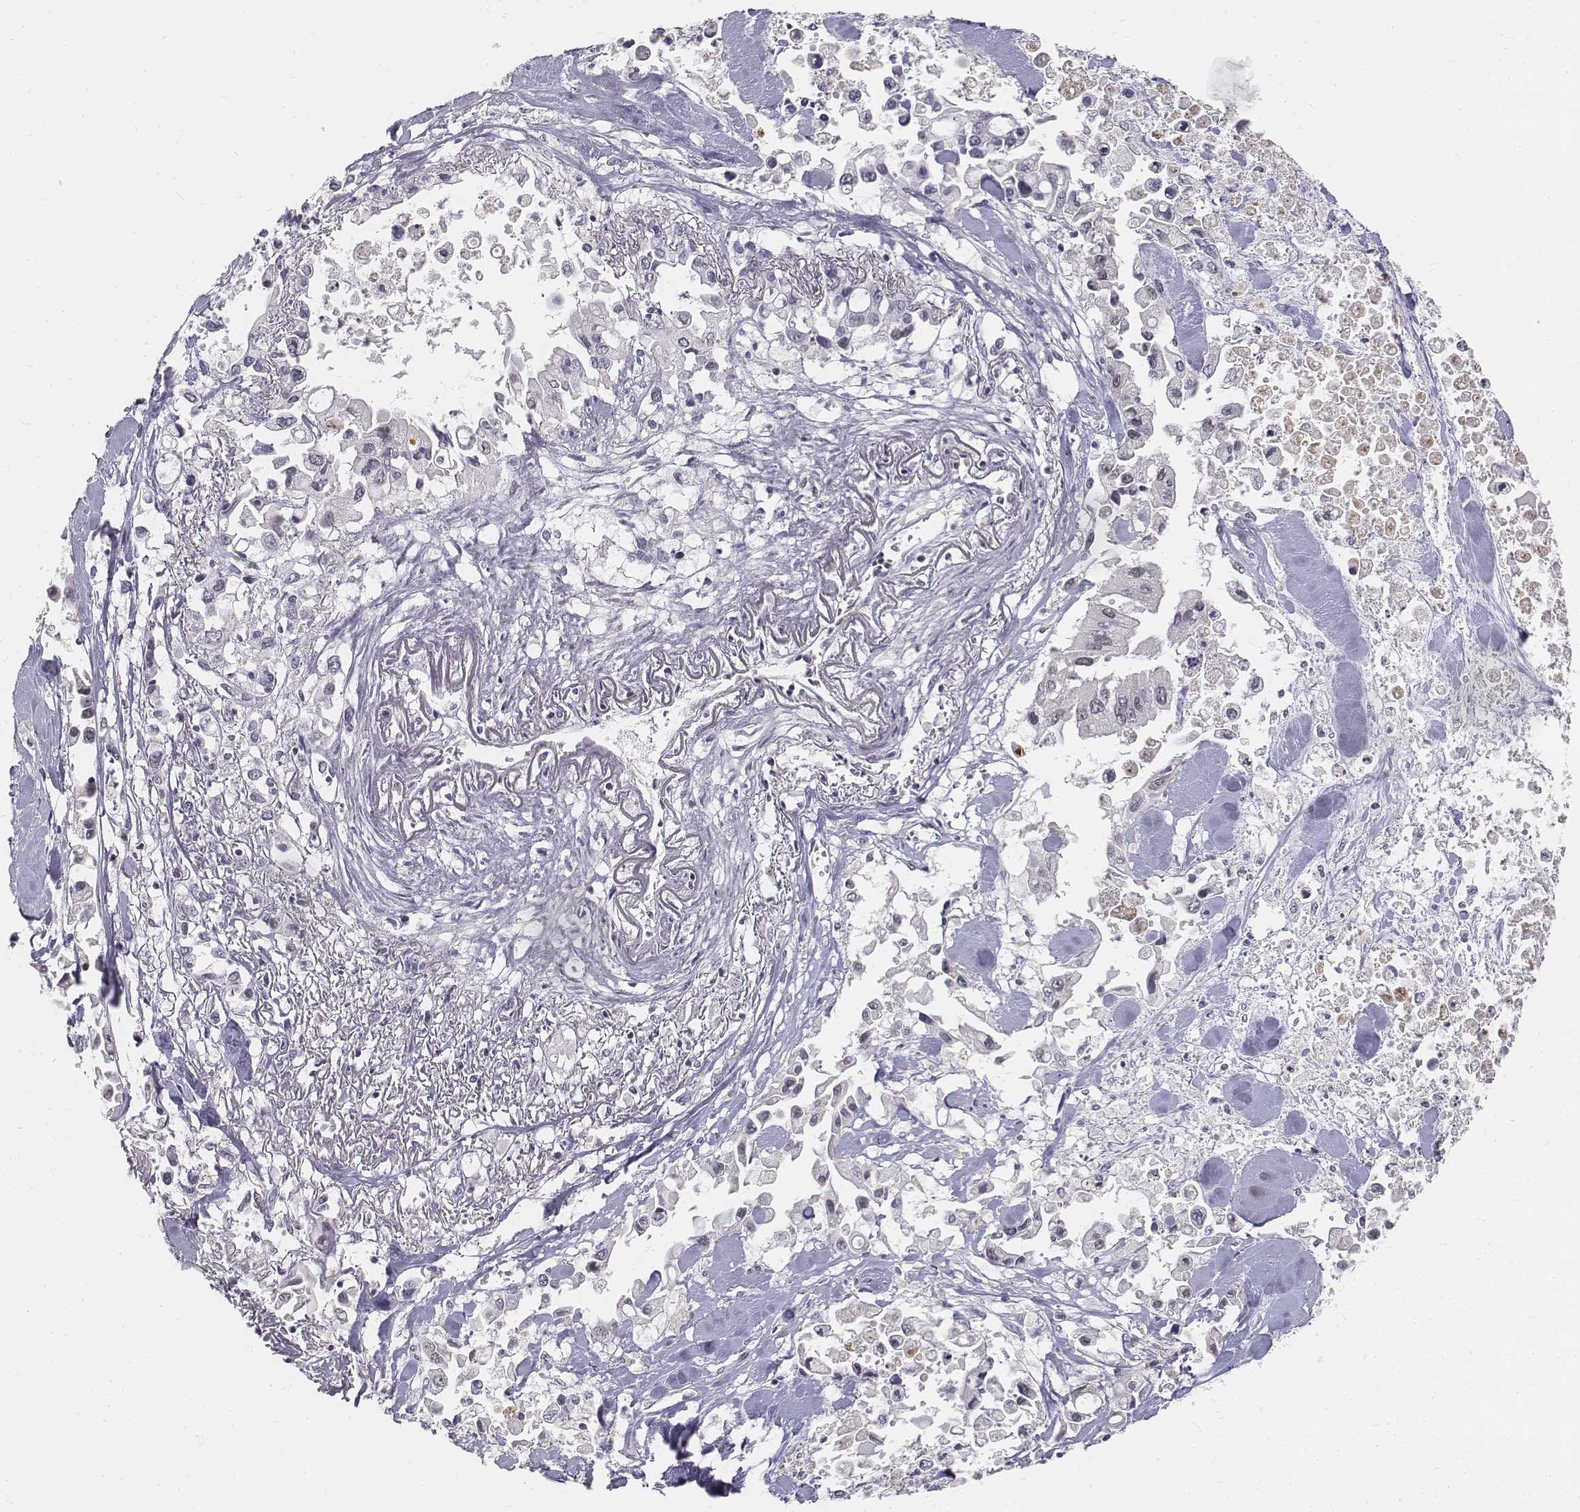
{"staining": {"intensity": "negative", "quantity": "none", "location": "none"}, "tissue": "pancreatic cancer", "cell_type": "Tumor cells", "image_type": "cancer", "snomed": [{"axis": "morphology", "description": "Adenocarcinoma, NOS"}, {"axis": "topography", "description": "Pancreas"}], "caption": "IHC micrograph of neoplastic tissue: human pancreatic adenocarcinoma stained with DAB demonstrates no significant protein staining in tumor cells.", "gene": "PHF6", "patient": {"sex": "female", "age": 83}}